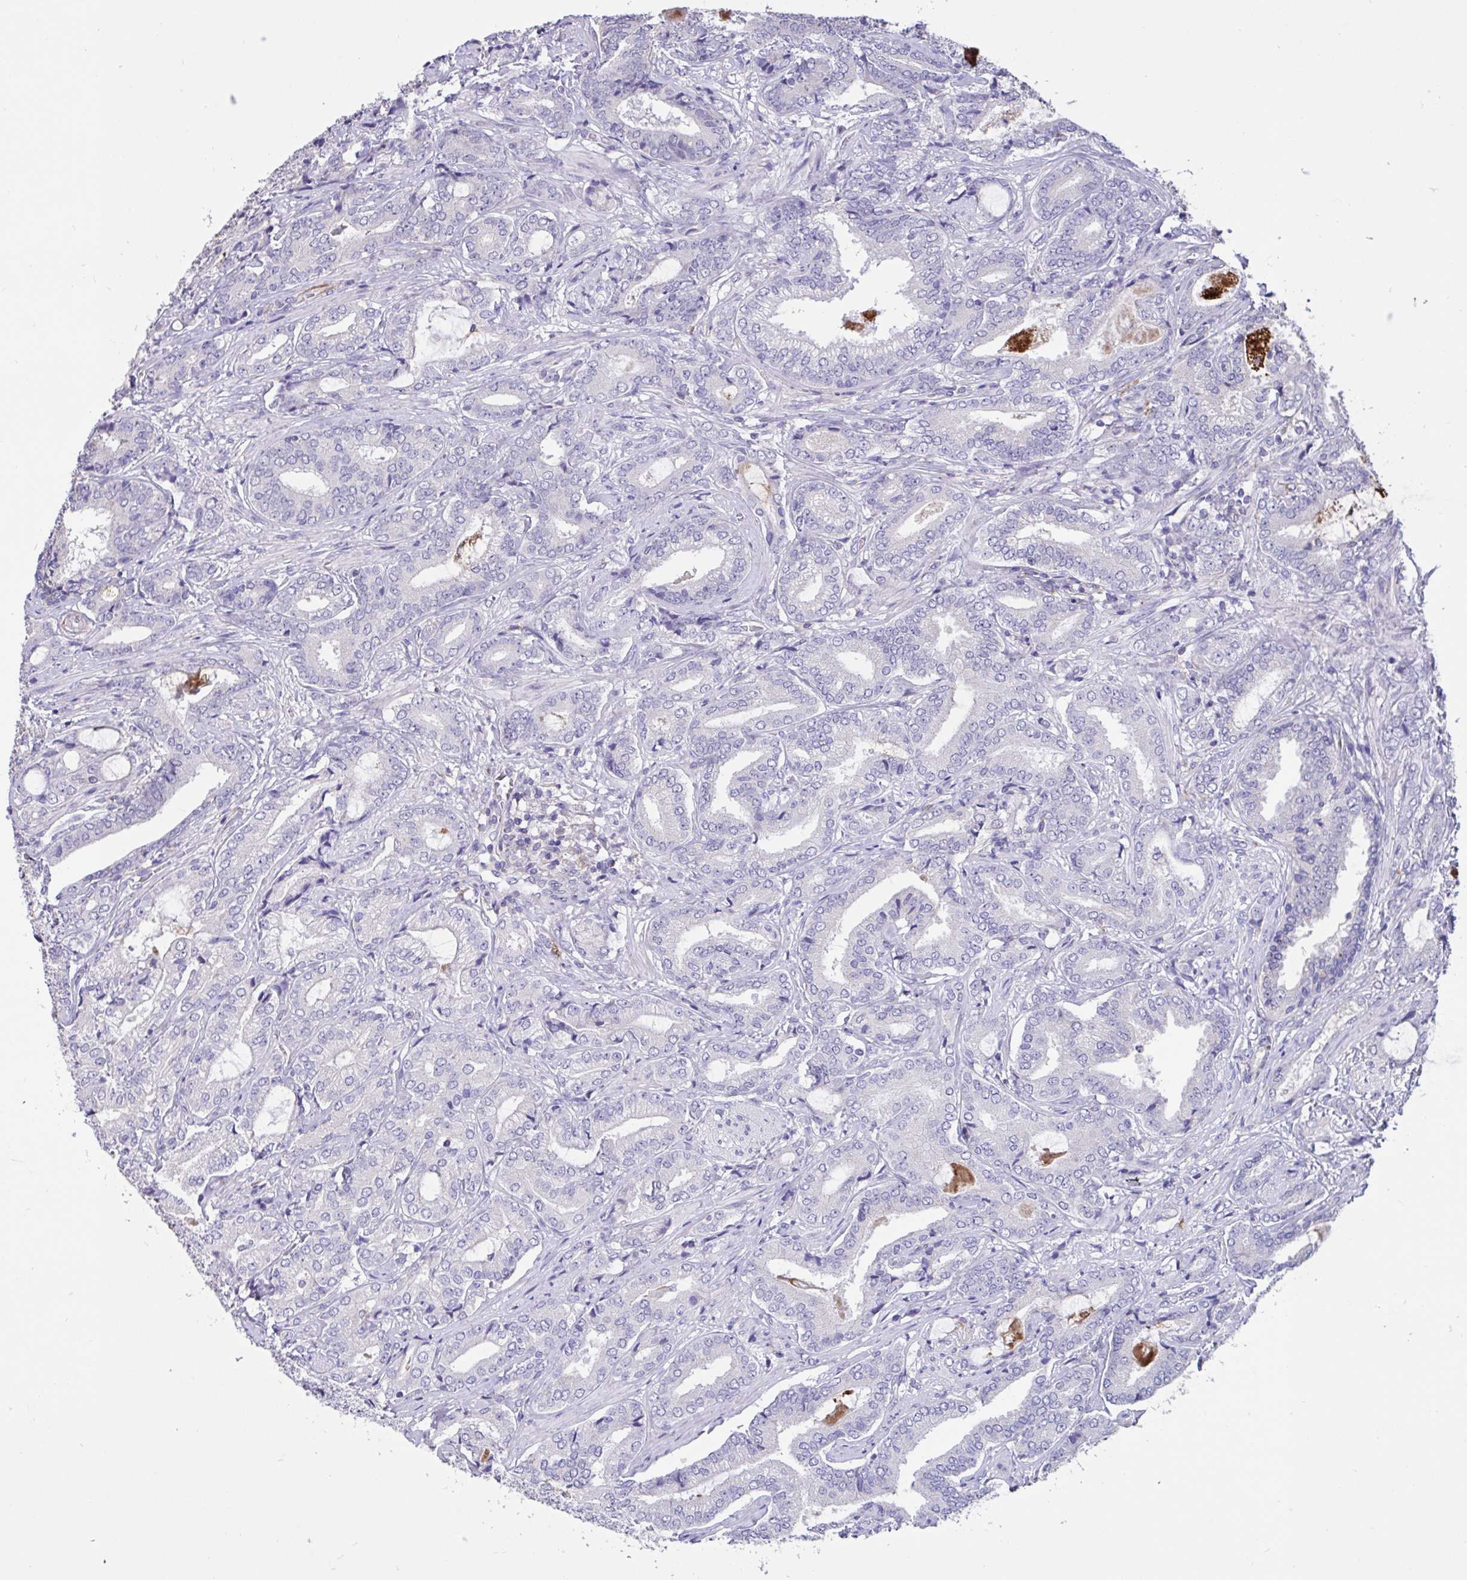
{"staining": {"intensity": "negative", "quantity": "none", "location": "none"}, "tissue": "prostate cancer", "cell_type": "Tumor cells", "image_type": "cancer", "snomed": [{"axis": "morphology", "description": "Adenocarcinoma, High grade"}, {"axis": "topography", "description": "Prostate"}], "caption": "Tumor cells are negative for protein expression in human prostate cancer. (Brightfield microscopy of DAB immunohistochemistry (IHC) at high magnification).", "gene": "DDX39A", "patient": {"sex": "male", "age": 62}}